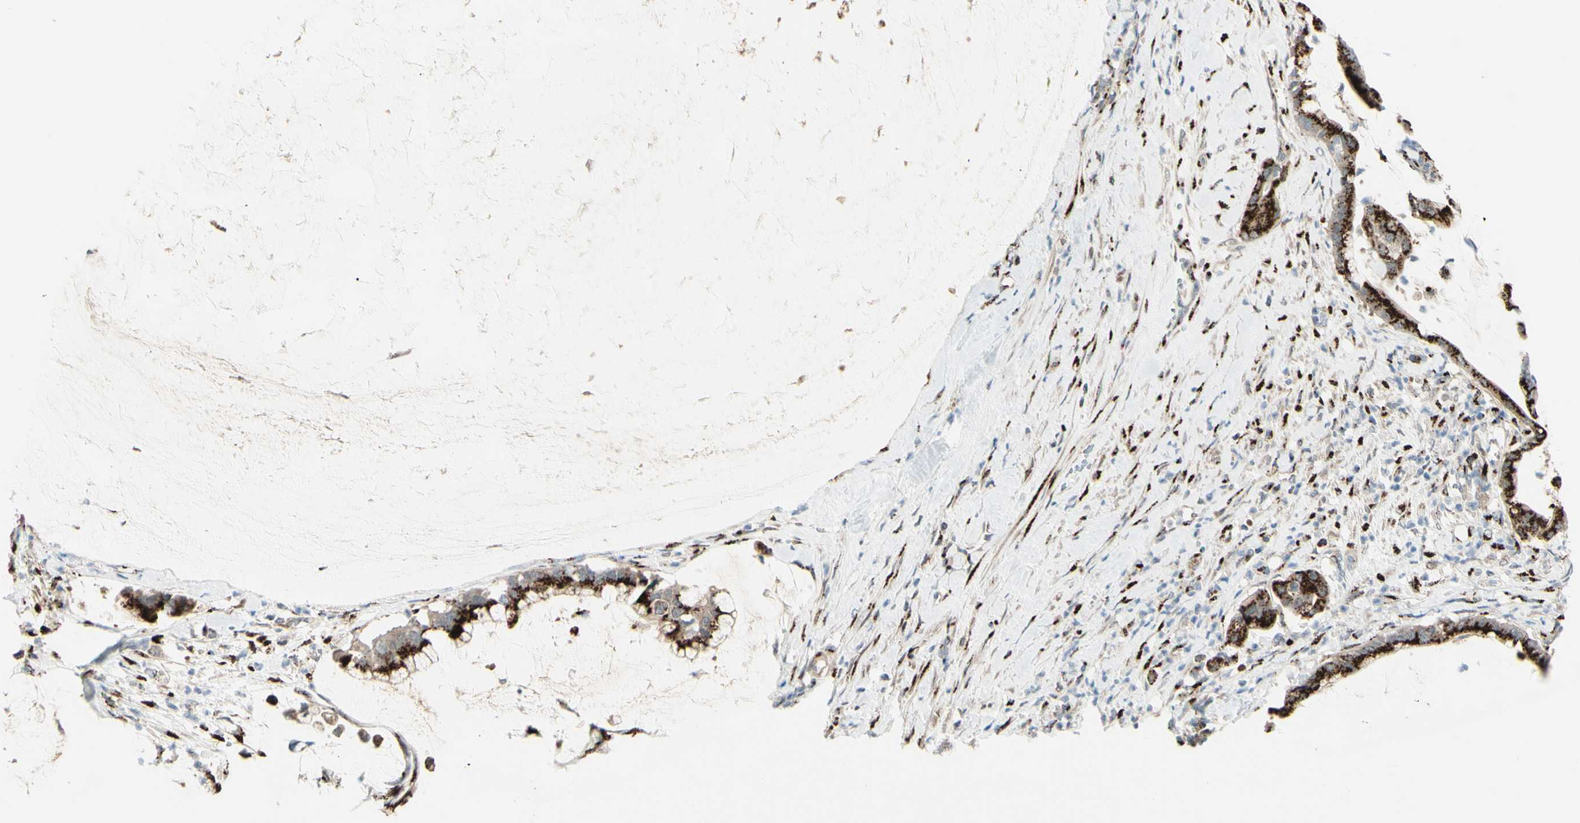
{"staining": {"intensity": "strong", "quantity": ">75%", "location": "cytoplasmic/membranous"}, "tissue": "pancreatic cancer", "cell_type": "Tumor cells", "image_type": "cancer", "snomed": [{"axis": "morphology", "description": "Adenocarcinoma, NOS"}, {"axis": "topography", "description": "Pancreas"}], "caption": "High-power microscopy captured an IHC photomicrograph of pancreatic cancer, revealing strong cytoplasmic/membranous positivity in approximately >75% of tumor cells.", "gene": "BPNT2", "patient": {"sex": "male", "age": 41}}